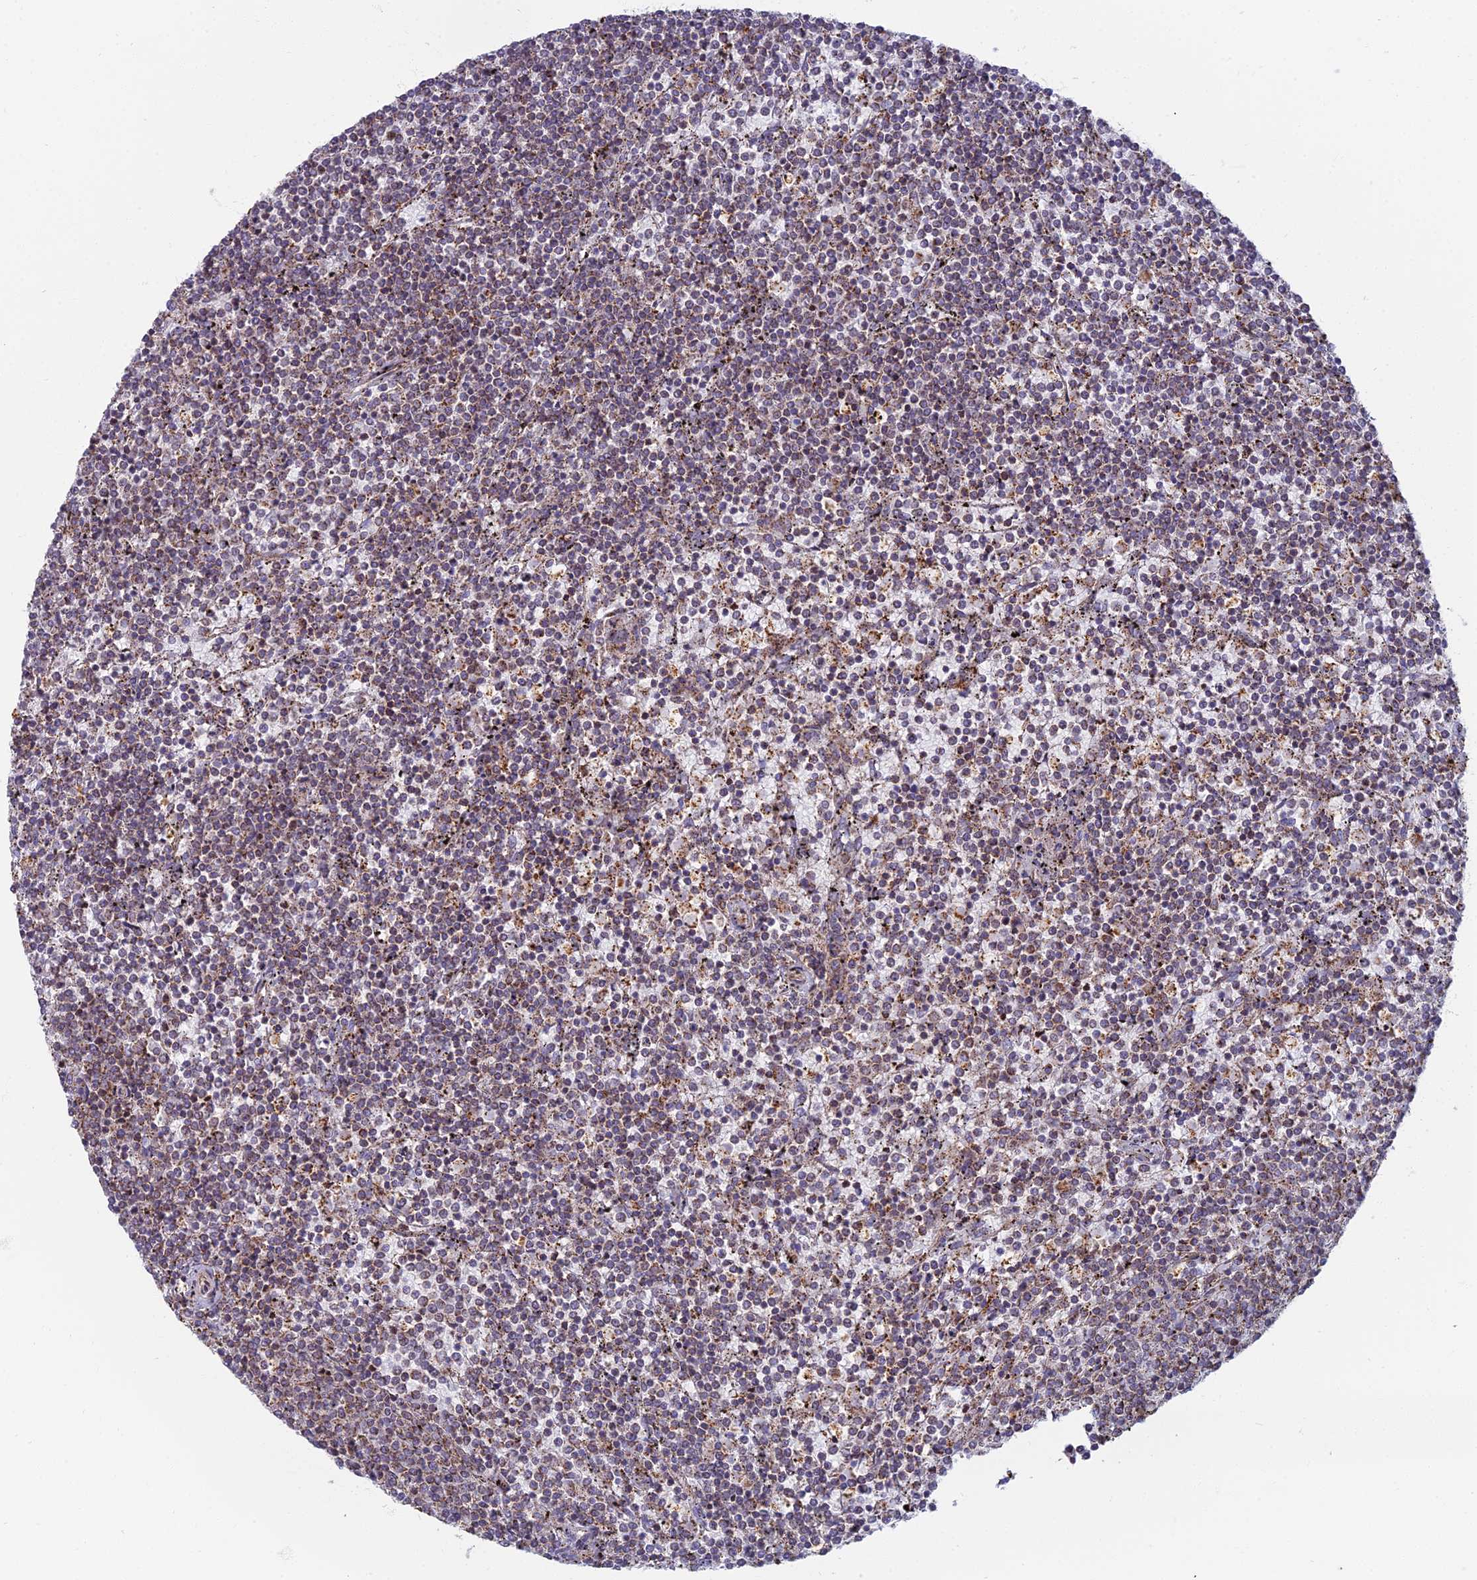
{"staining": {"intensity": "moderate", "quantity": "25%-75%", "location": "cytoplasmic/membranous"}, "tissue": "lymphoma", "cell_type": "Tumor cells", "image_type": "cancer", "snomed": [{"axis": "morphology", "description": "Malignant lymphoma, non-Hodgkin's type, Low grade"}, {"axis": "topography", "description": "Spleen"}], "caption": "Immunohistochemistry (IHC) image of neoplastic tissue: human low-grade malignant lymphoma, non-Hodgkin's type stained using immunohistochemistry (IHC) demonstrates medium levels of moderate protein expression localized specifically in the cytoplasmic/membranous of tumor cells, appearing as a cytoplasmic/membranous brown color.", "gene": "CHMP4B", "patient": {"sex": "female", "age": 50}}